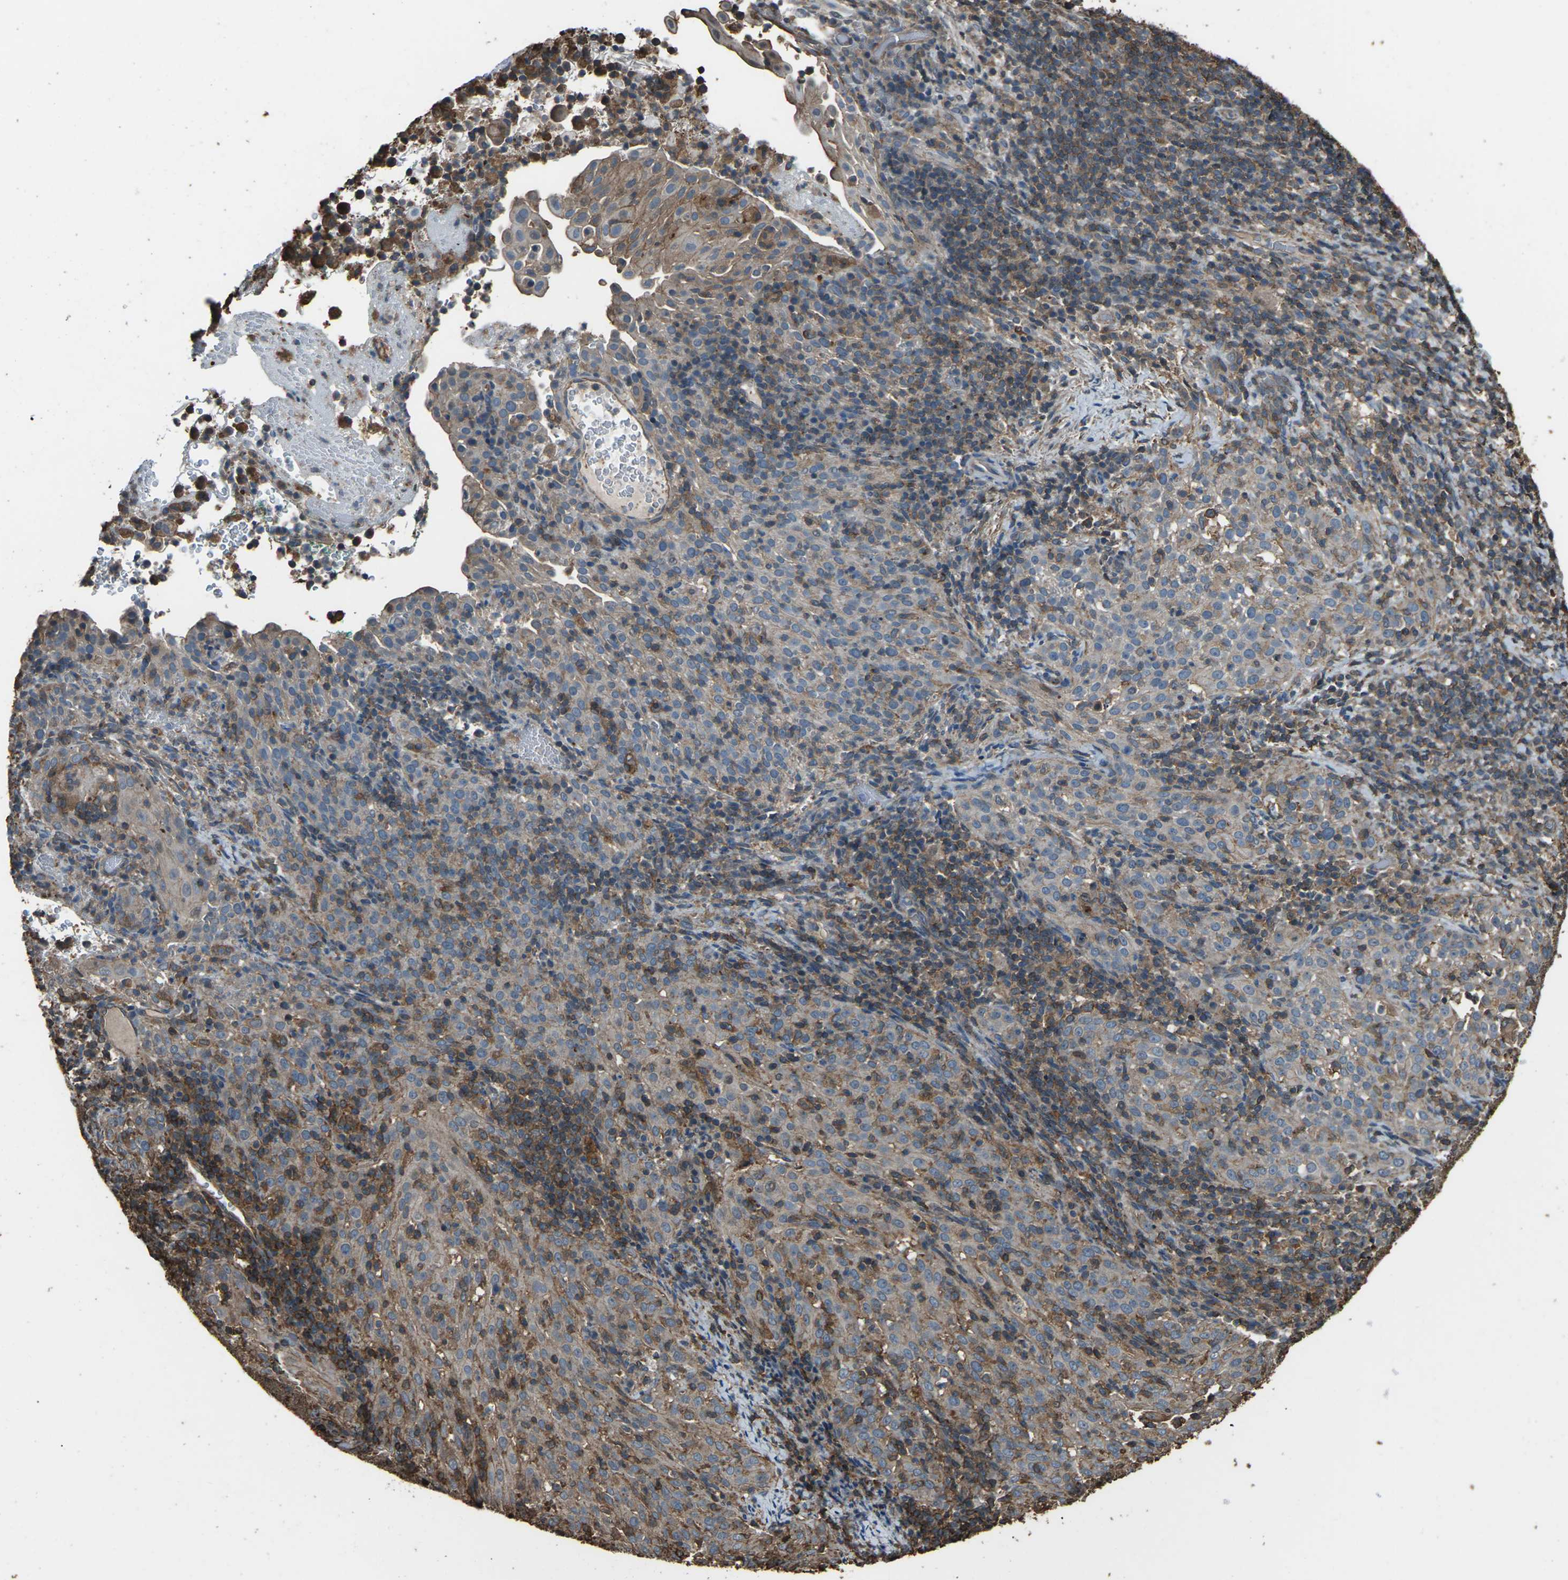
{"staining": {"intensity": "weak", "quantity": "25%-75%", "location": "cytoplasmic/membranous"}, "tissue": "cervical cancer", "cell_type": "Tumor cells", "image_type": "cancer", "snomed": [{"axis": "morphology", "description": "Squamous cell carcinoma, NOS"}, {"axis": "topography", "description": "Cervix"}], "caption": "Squamous cell carcinoma (cervical) stained for a protein (brown) demonstrates weak cytoplasmic/membranous positive positivity in approximately 25%-75% of tumor cells.", "gene": "DHPS", "patient": {"sex": "female", "age": 51}}